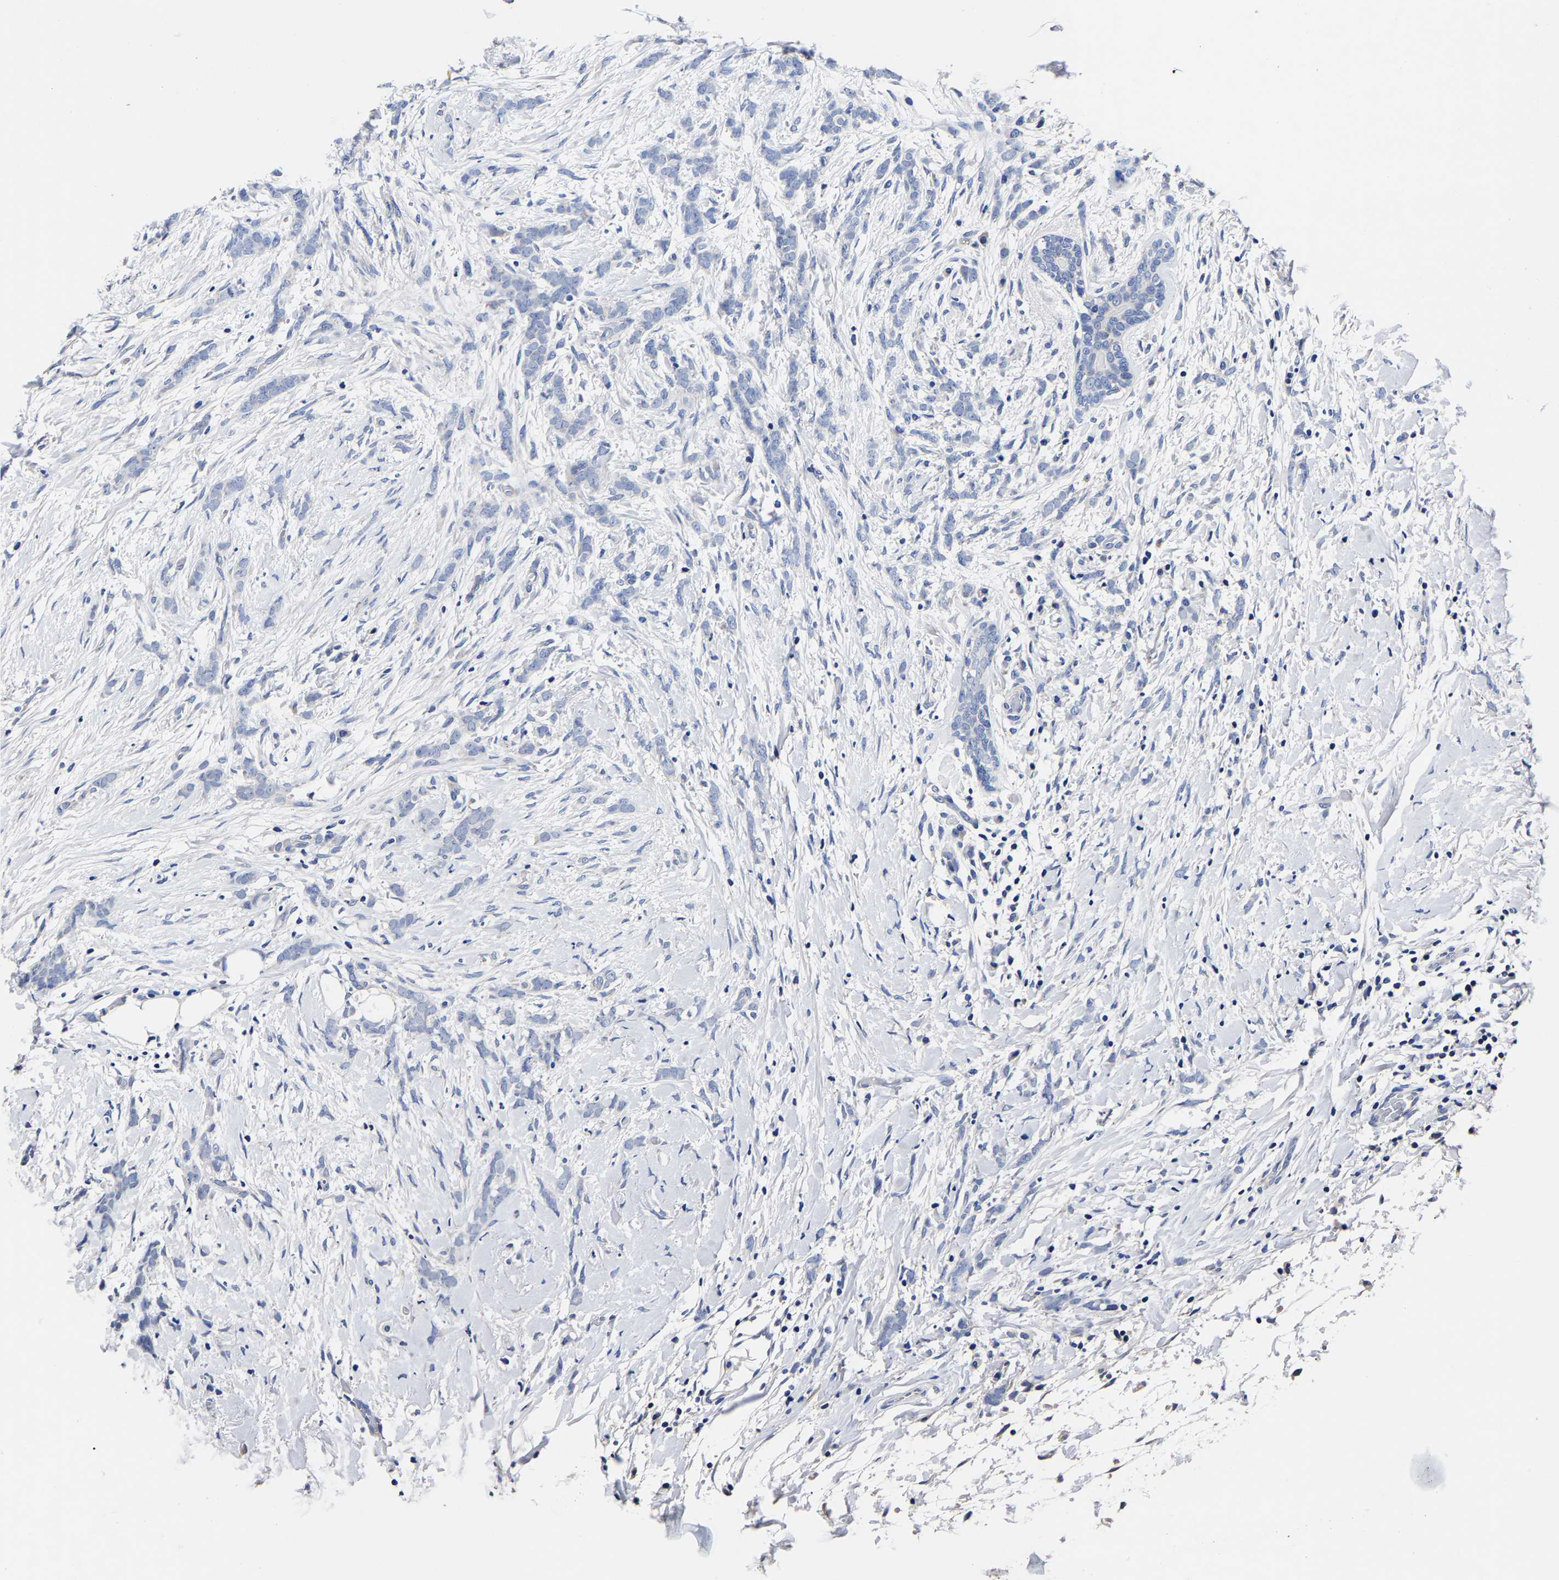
{"staining": {"intensity": "negative", "quantity": "none", "location": "none"}, "tissue": "breast cancer", "cell_type": "Tumor cells", "image_type": "cancer", "snomed": [{"axis": "morphology", "description": "Lobular carcinoma, in situ"}, {"axis": "morphology", "description": "Lobular carcinoma"}, {"axis": "topography", "description": "Breast"}], "caption": "Breast cancer was stained to show a protein in brown. There is no significant positivity in tumor cells.", "gene": "AKAP4", "patient": {"sex": "female", "age": 41}}